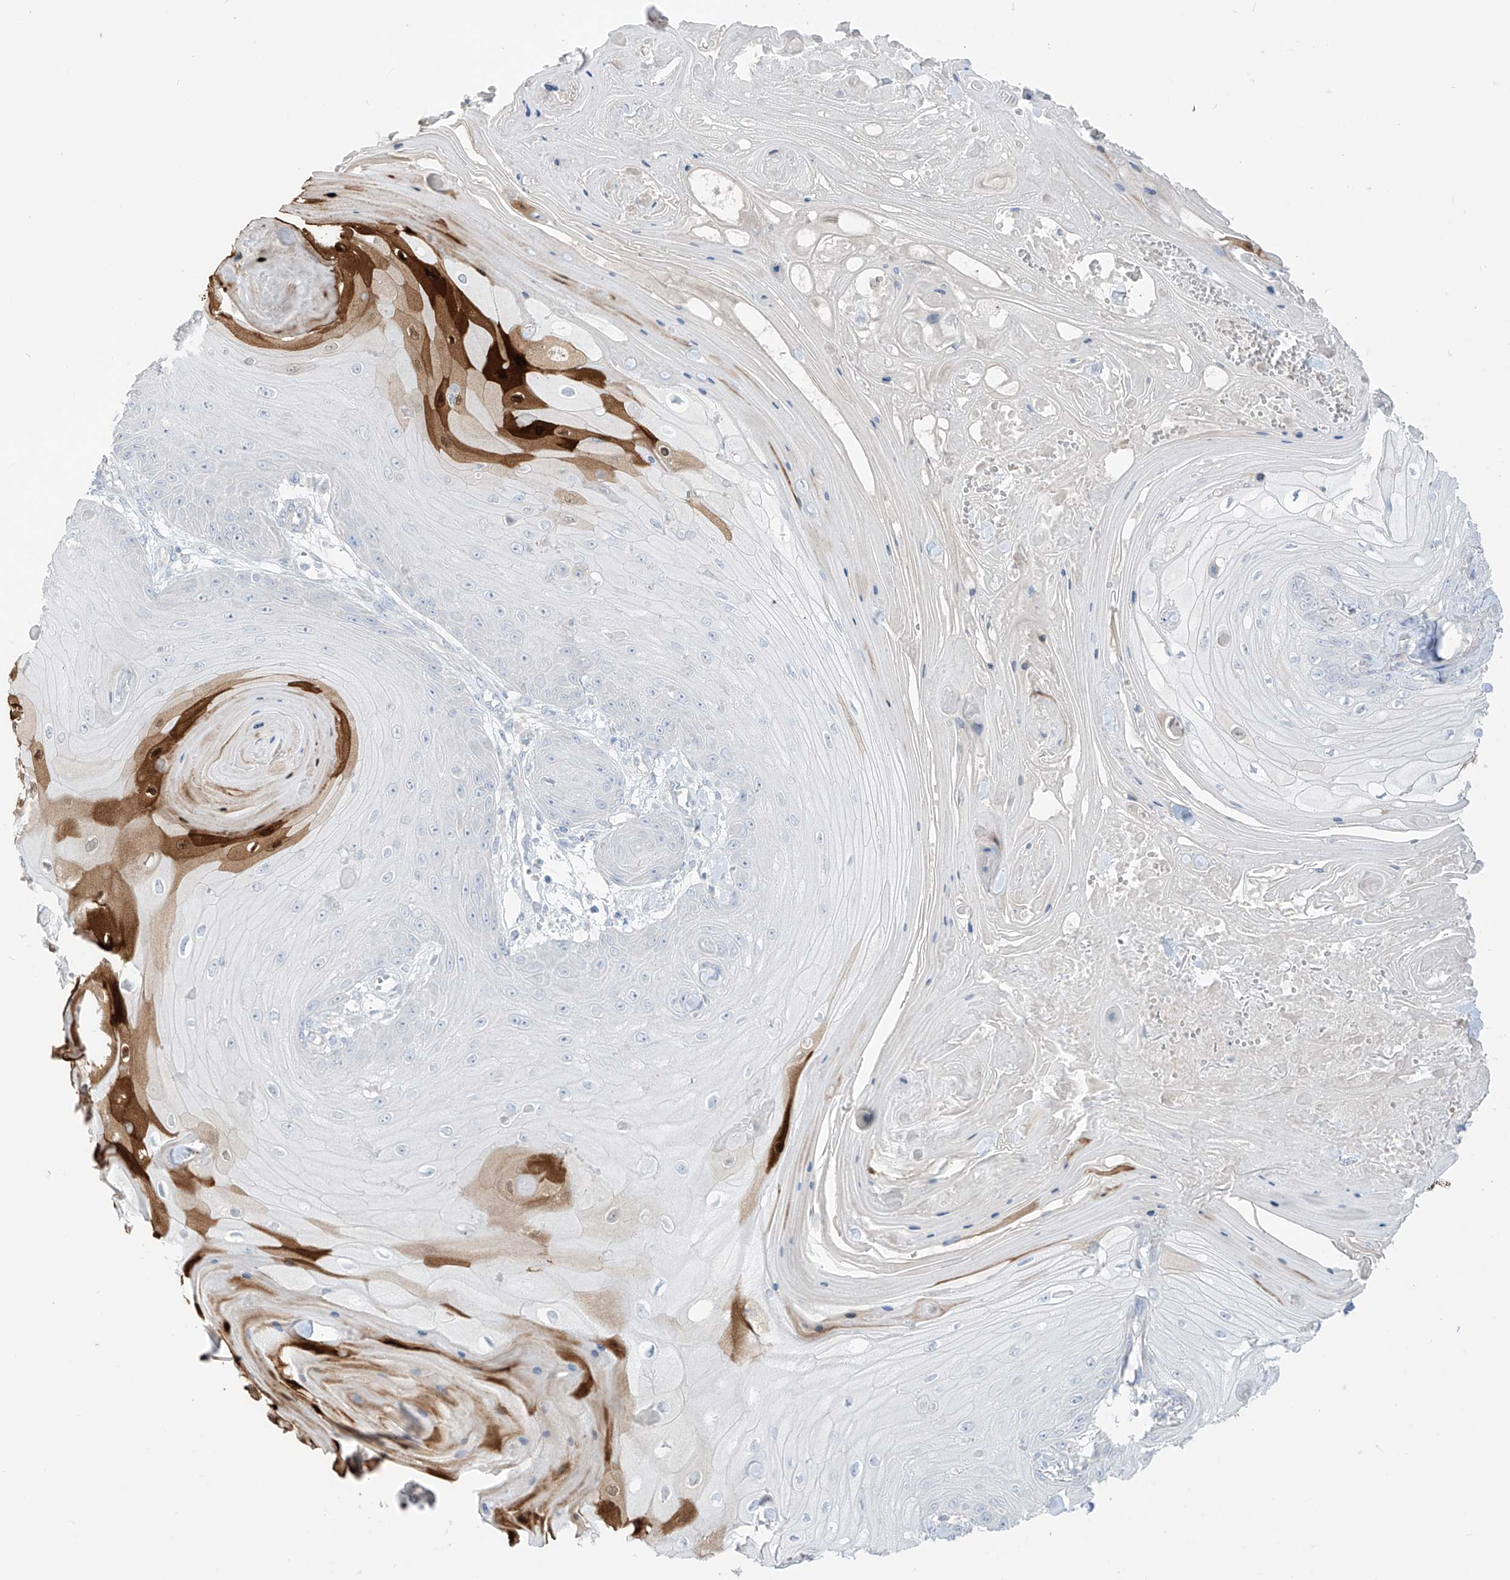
{"staining": {"intensity": "negative", "quantity": "none", "location": "none"}, "tissue": "skin cancer", "cell_type": "Tumor cells", "image_type": "cancer", "snomed": [{"axis": "morphology", "description": "Squamous cell carcinoma, NOS"}, {"axis": "topography", "description": "Skin"}], "caption": "A histopathology image of skin squamous cell carcinoma stained for a protein displays no brown staining in tumor cells.", "gene": "ASPRV1", "patient": {"sex": "male", "age": 74}}